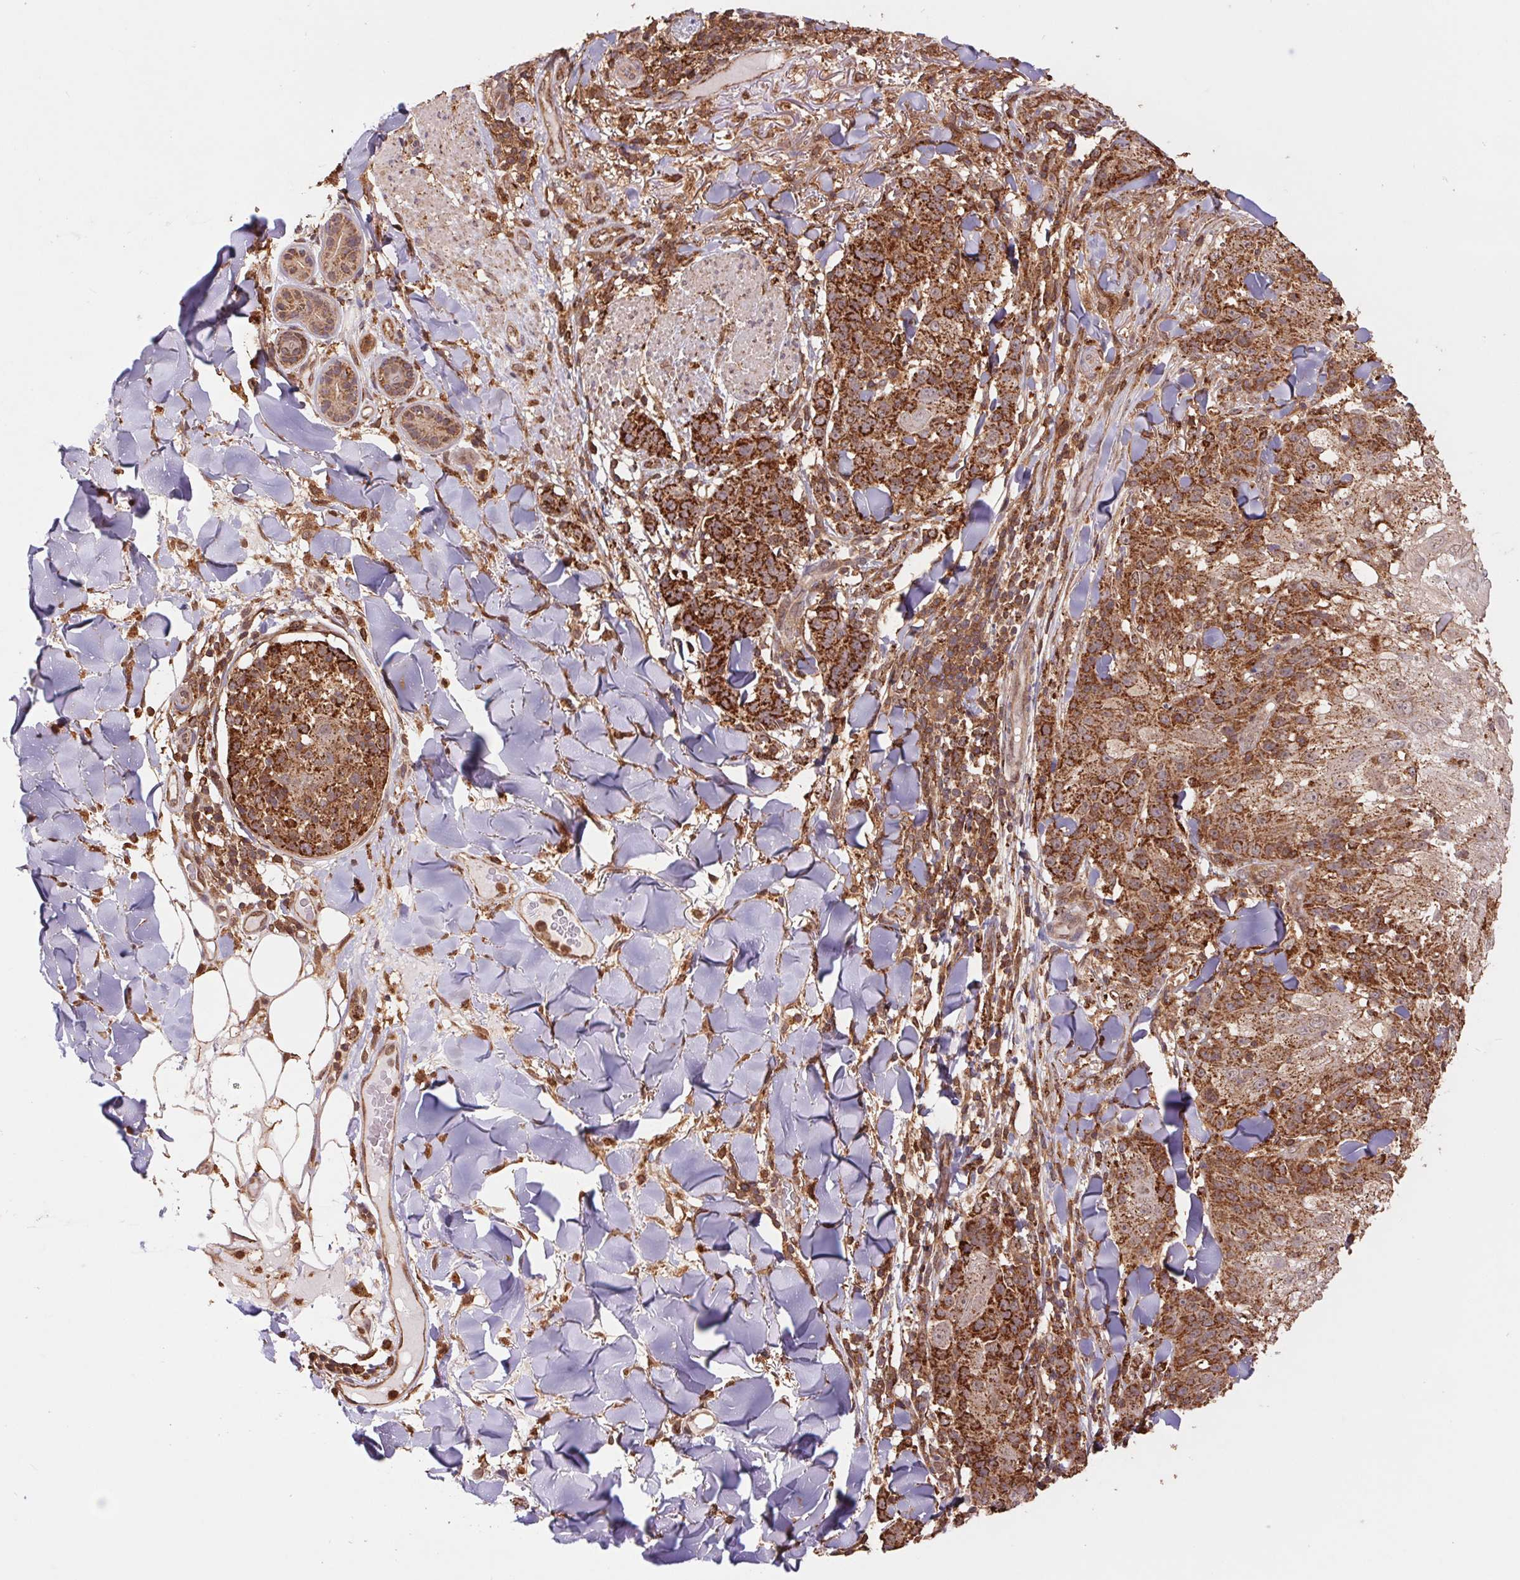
{"staining": {"intensity": "strong", "quantity": "25%-75%", "location": "cytoplasmic/membranous"}, "tissue": "skin cancer", "cell_type": "Tumor cells", "image_type": "cancer", "snomed": [{"axis": "morphology", "description": "Normal tissue, NOS"}, {"axis": "morphology", "description": "Squamous cell carcinoma, NOS"}, {"axis": "topography", "description": "Skin"}], "caption": "Squamous cell carcinoma (skin) was stained to show a protein in brown. There is high levels of strong cytoplasmic/membranous expression in about 25%-75% of tumor cells.", "gene": "URM1", "patient": {"sex": "female", "age": 83}}